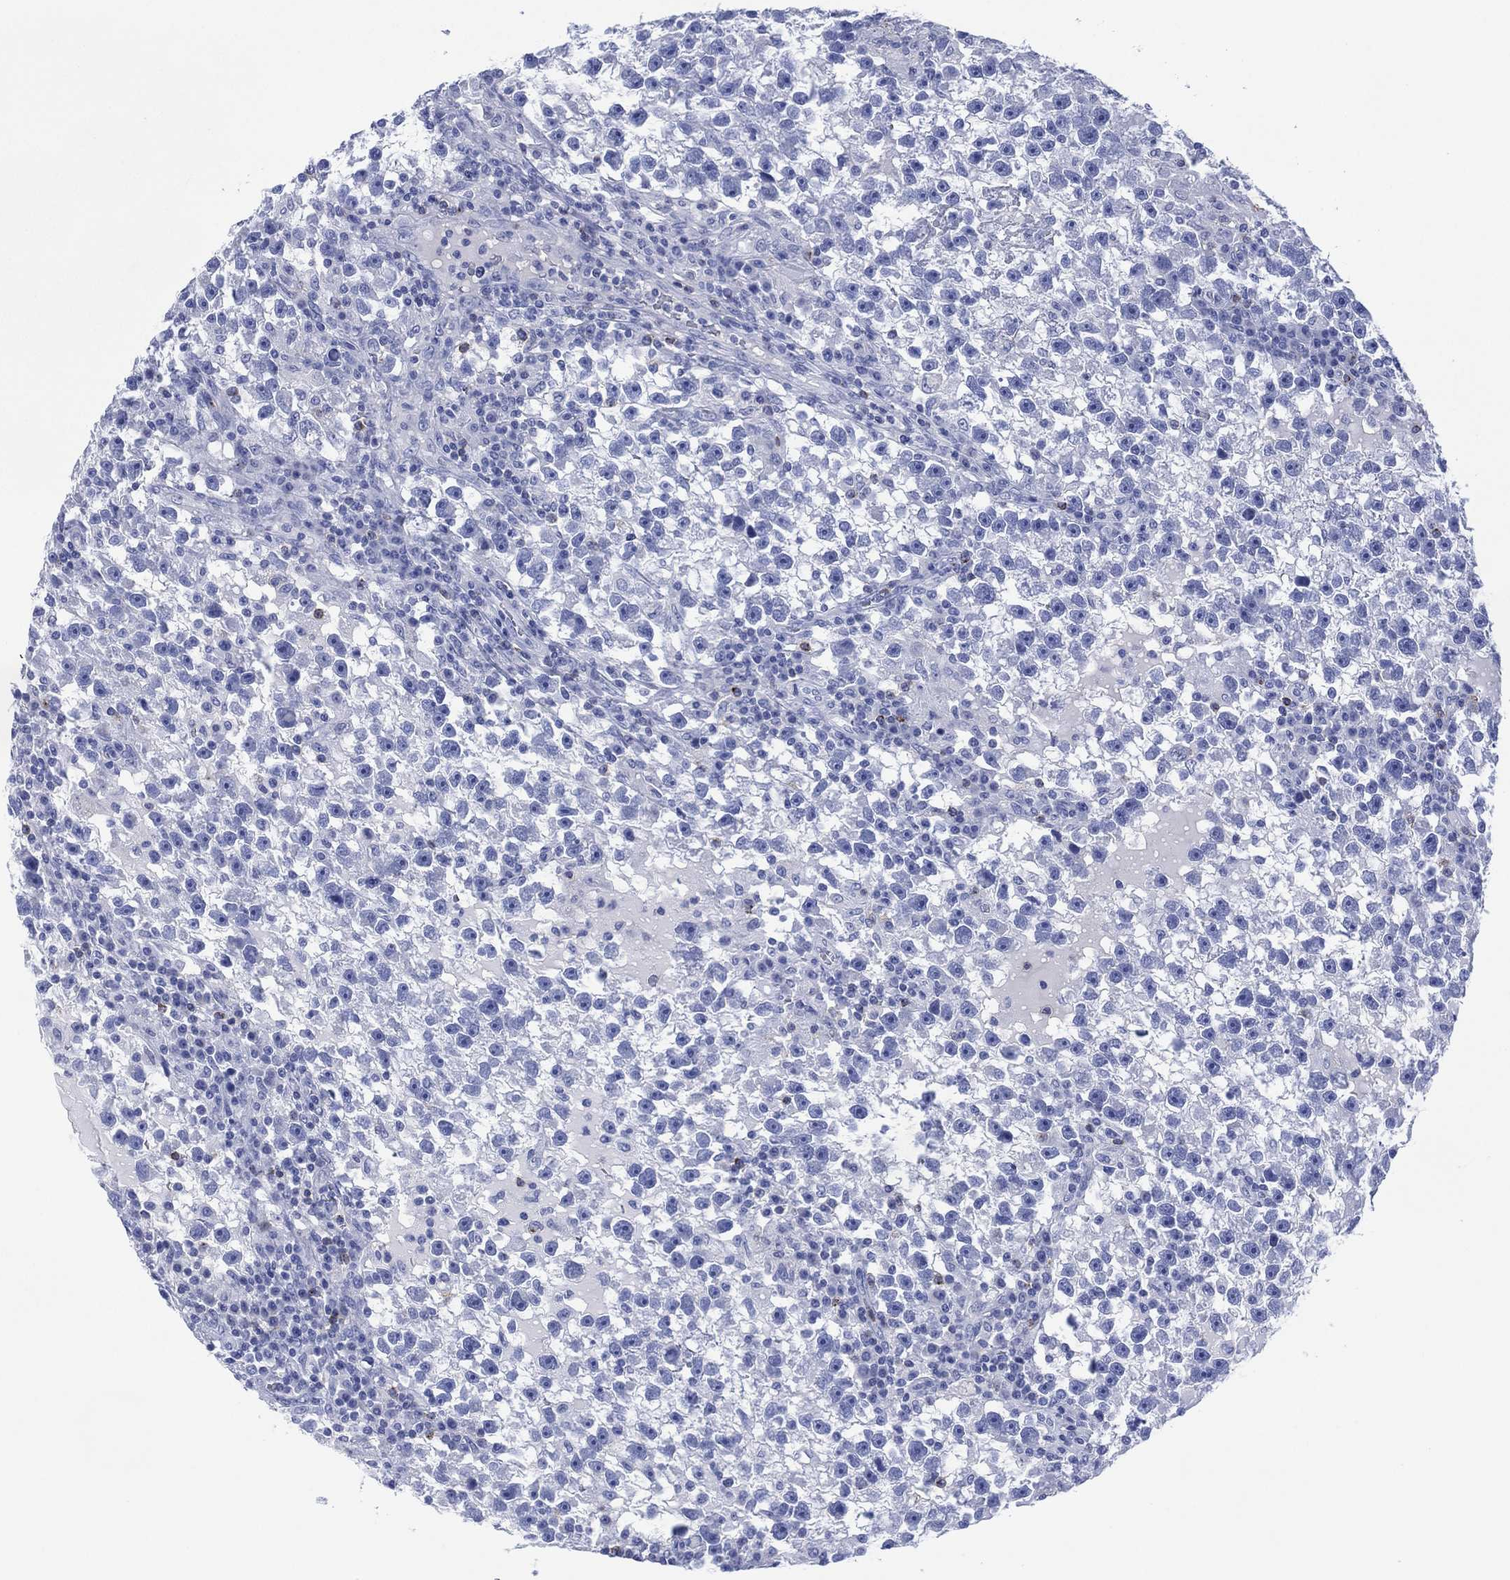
{"staining": {"intensity": "negative", "quantity": "none", "location": "none"}, "tissue": "testis cancer", "cell_type": "Tumor cells", "image_type": "cancer", "snomed": [{"axis": "morphology", "description": "Seminoma, NOS"}, {"axis": "topography", "description": "Testis"}], "caption": "The immunohistochemistry micrograph has no significant positivity in tumor cells of testis seminoma tissue.", "gene": "DPP4", "patient": {"sex": "male", "age": 47}}